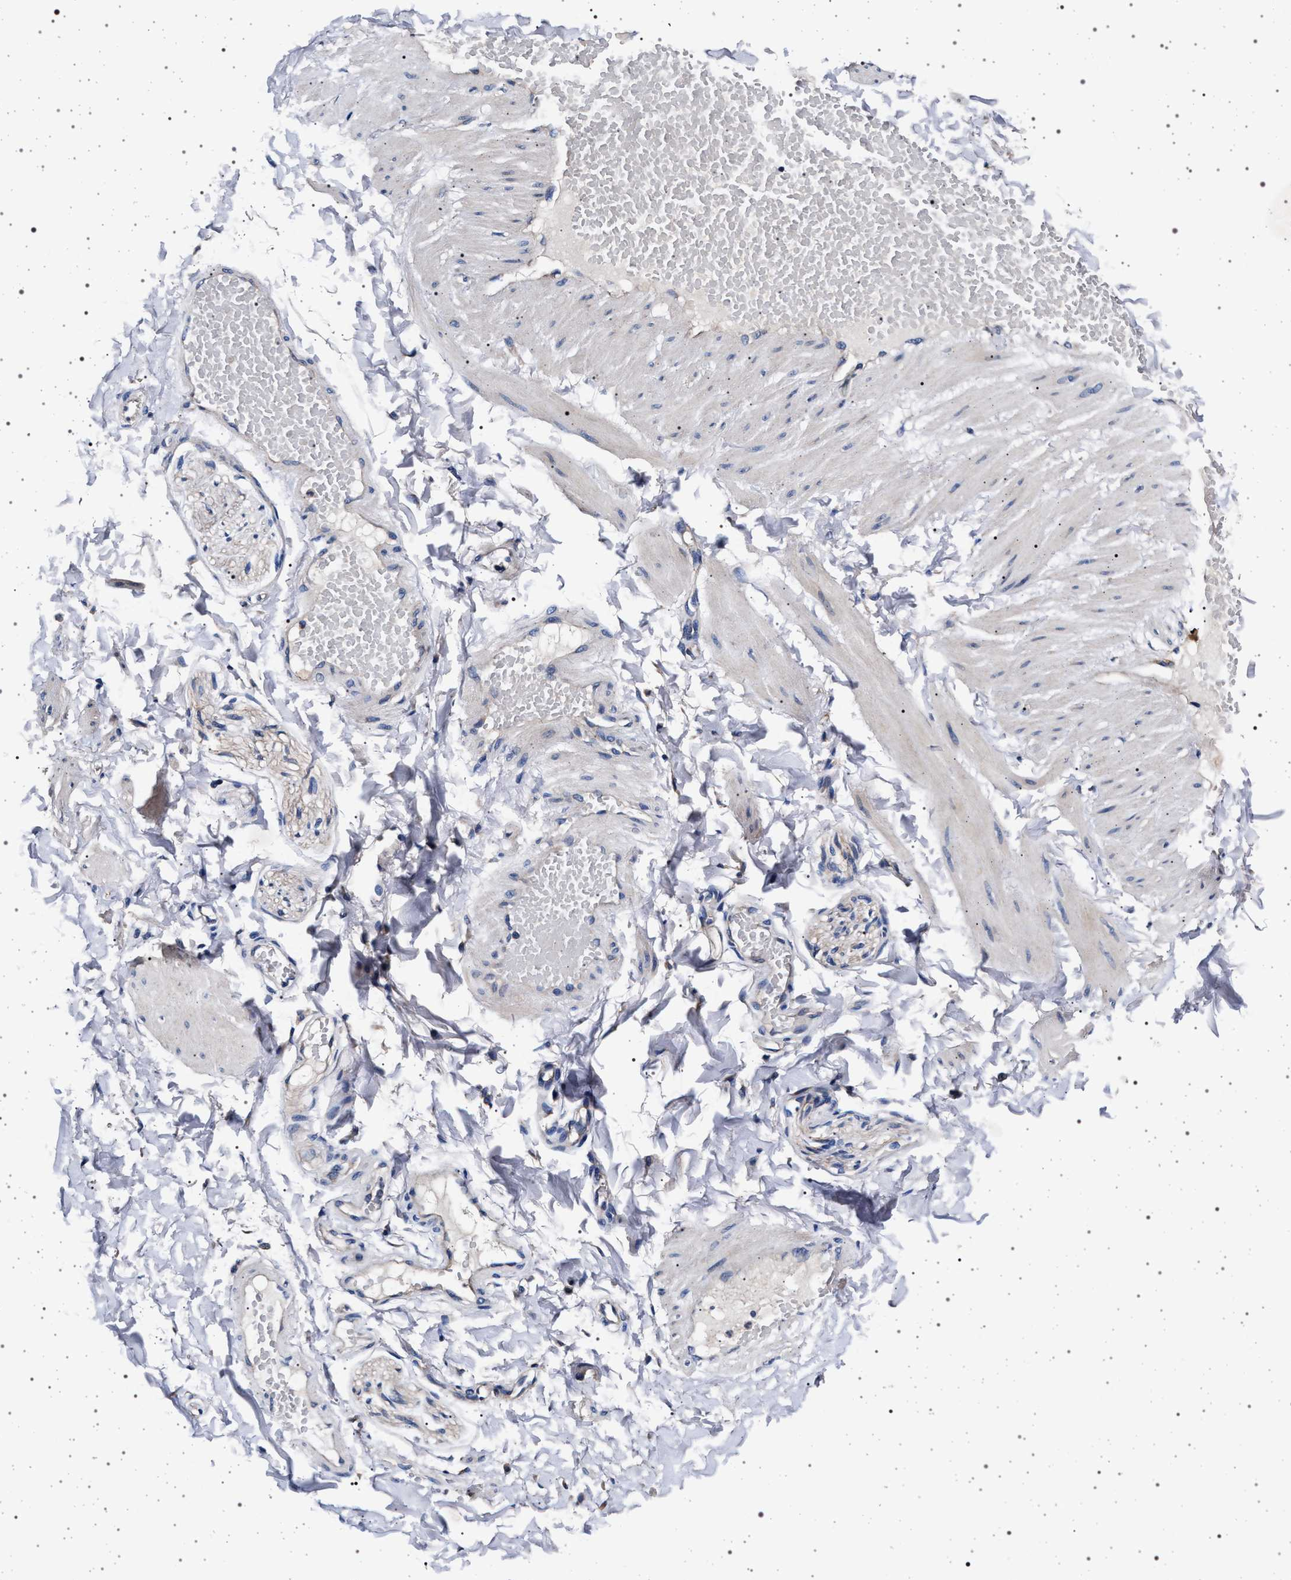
{"staining": {"intensity": "weak", "quantity": "25%-75%", "location": "cytoplasmic/membranous"}, "tissue": "adipose tissue", "cell_type": "Adipocytes", "image_type": "normal", "snomed": [{"axis": "morphology", "description": "Normal tissue, NOS"}, {"axis": "topography", "description": "Adipose tissue"}, {"axis": "topography", "description": "Vascular tissue"}, {"axis": "topography", "description": "Peripheral nerve tissue"}], "caption": "Immunohistochemical staining of benign human adipose tissue demonstrates low levels of weak cytoplasmic/membranous staining in about 25%-75% of adipocytes. (Brightfield microscopy of DAB IHC at high magnification).", "gene": "MAP3K2", "patient": {"sex": "male", "age": 25}}